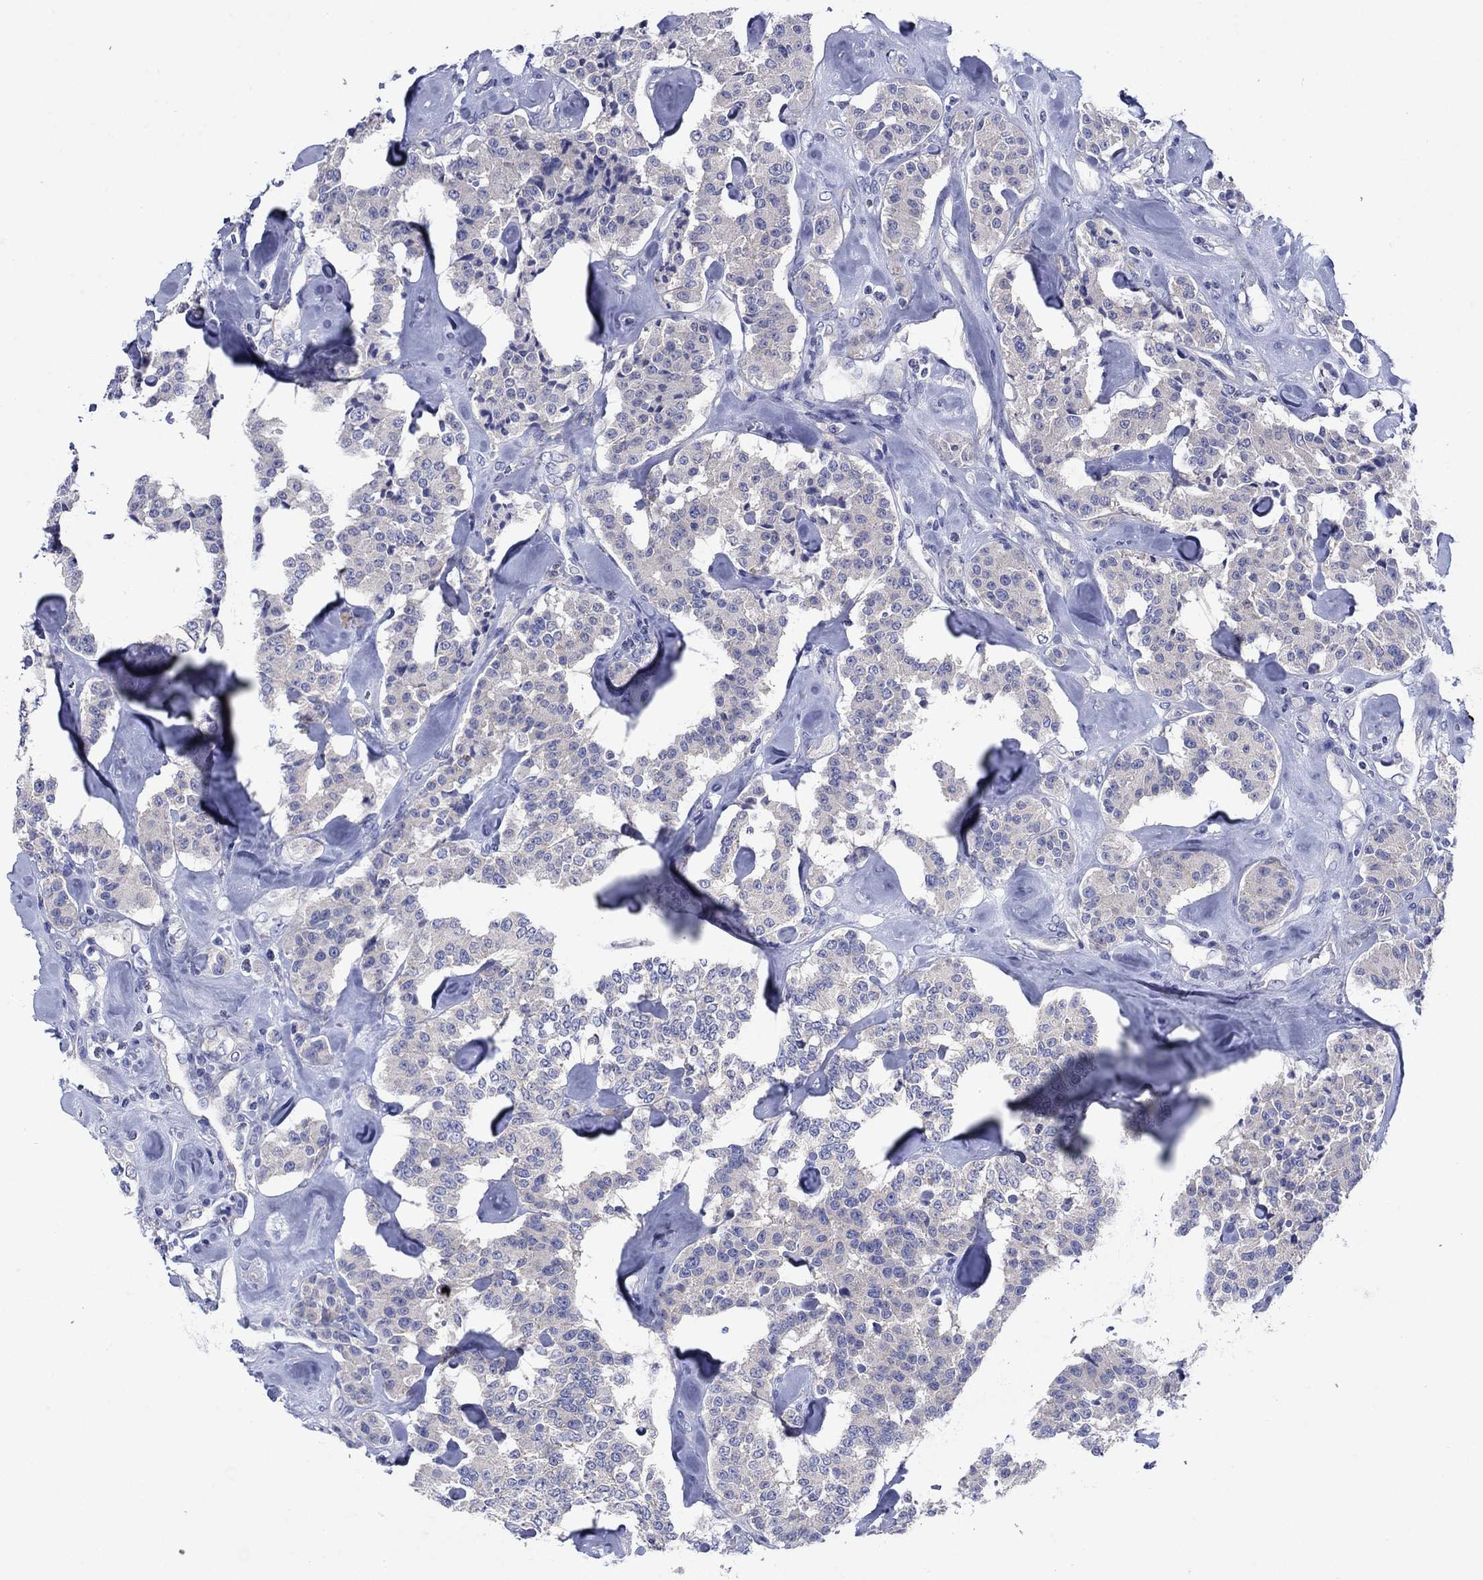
{"staining": {"intensity": "negative", "quantity": "none", "location": "none"}, "tissue": "carcinoid", "cell_type": "Tumor cells", "image_type": "cancer", "snomed": [{"axis": "morphology", "description": "Carcinoid, malignant, NOS"}, {"axis": "topography", "description": "Pancreas"}], "caption": "Immunohistochemical staining of human carcinoid displays no significant positivity in tumor cells.", "gene": "SULT2B1", "patient": {"sex": "male", "age": 41}}